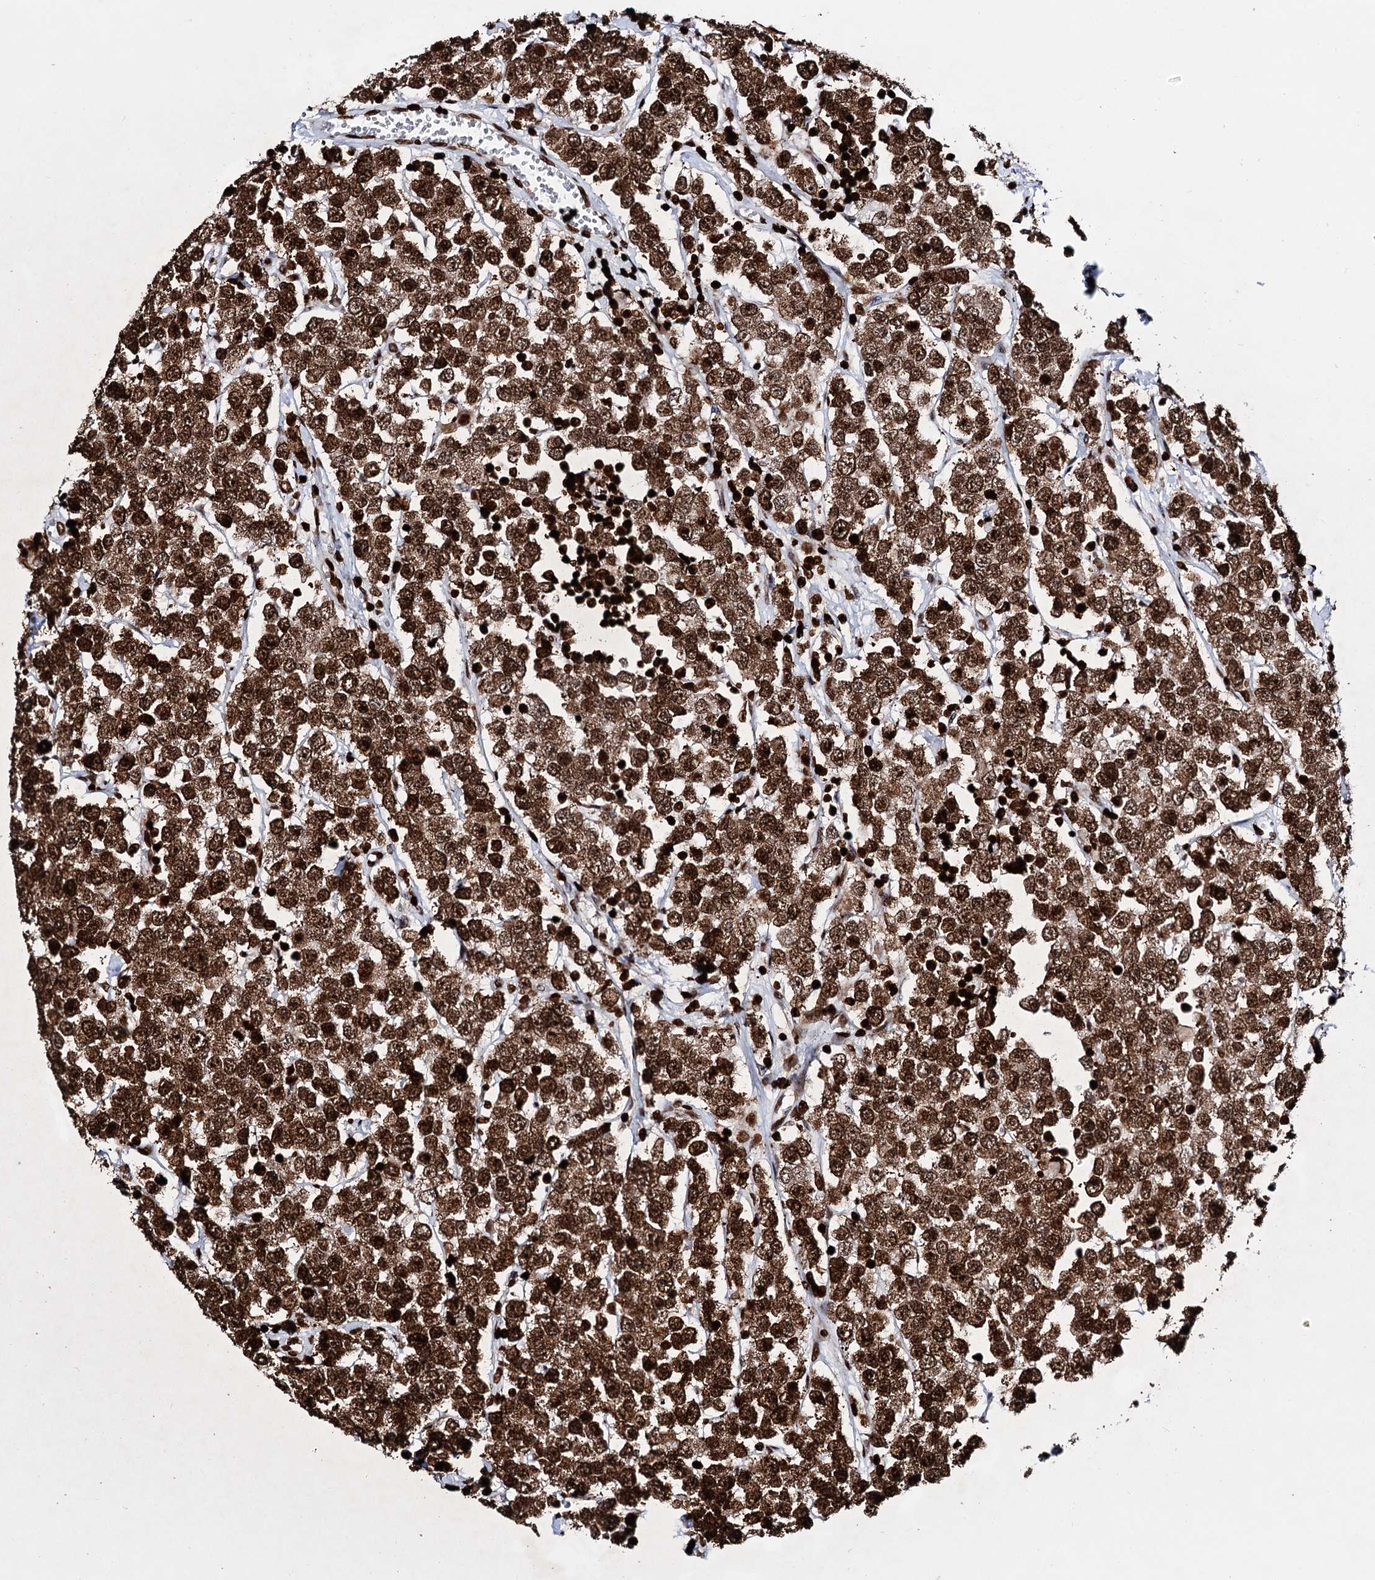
{"staining": {"intensity": "strong", "quantity": ">75%", "location": "nuclear"}, "tissue": "testis cancer", "cell_type": "Tumor cells", "image_type": "cancer", "snomed": [{"axis": "morphology", "description": "Seminoma, NOS"}, {"axis": "topography", "description": "Testis"}], "caption": "Testis cancer stained with a brown dye demonstrates strong nuclear positive expression in approximately >75% of tumor cells.", "gene": "HMGB2", "patient": {"sex": "male", "age": 28}}